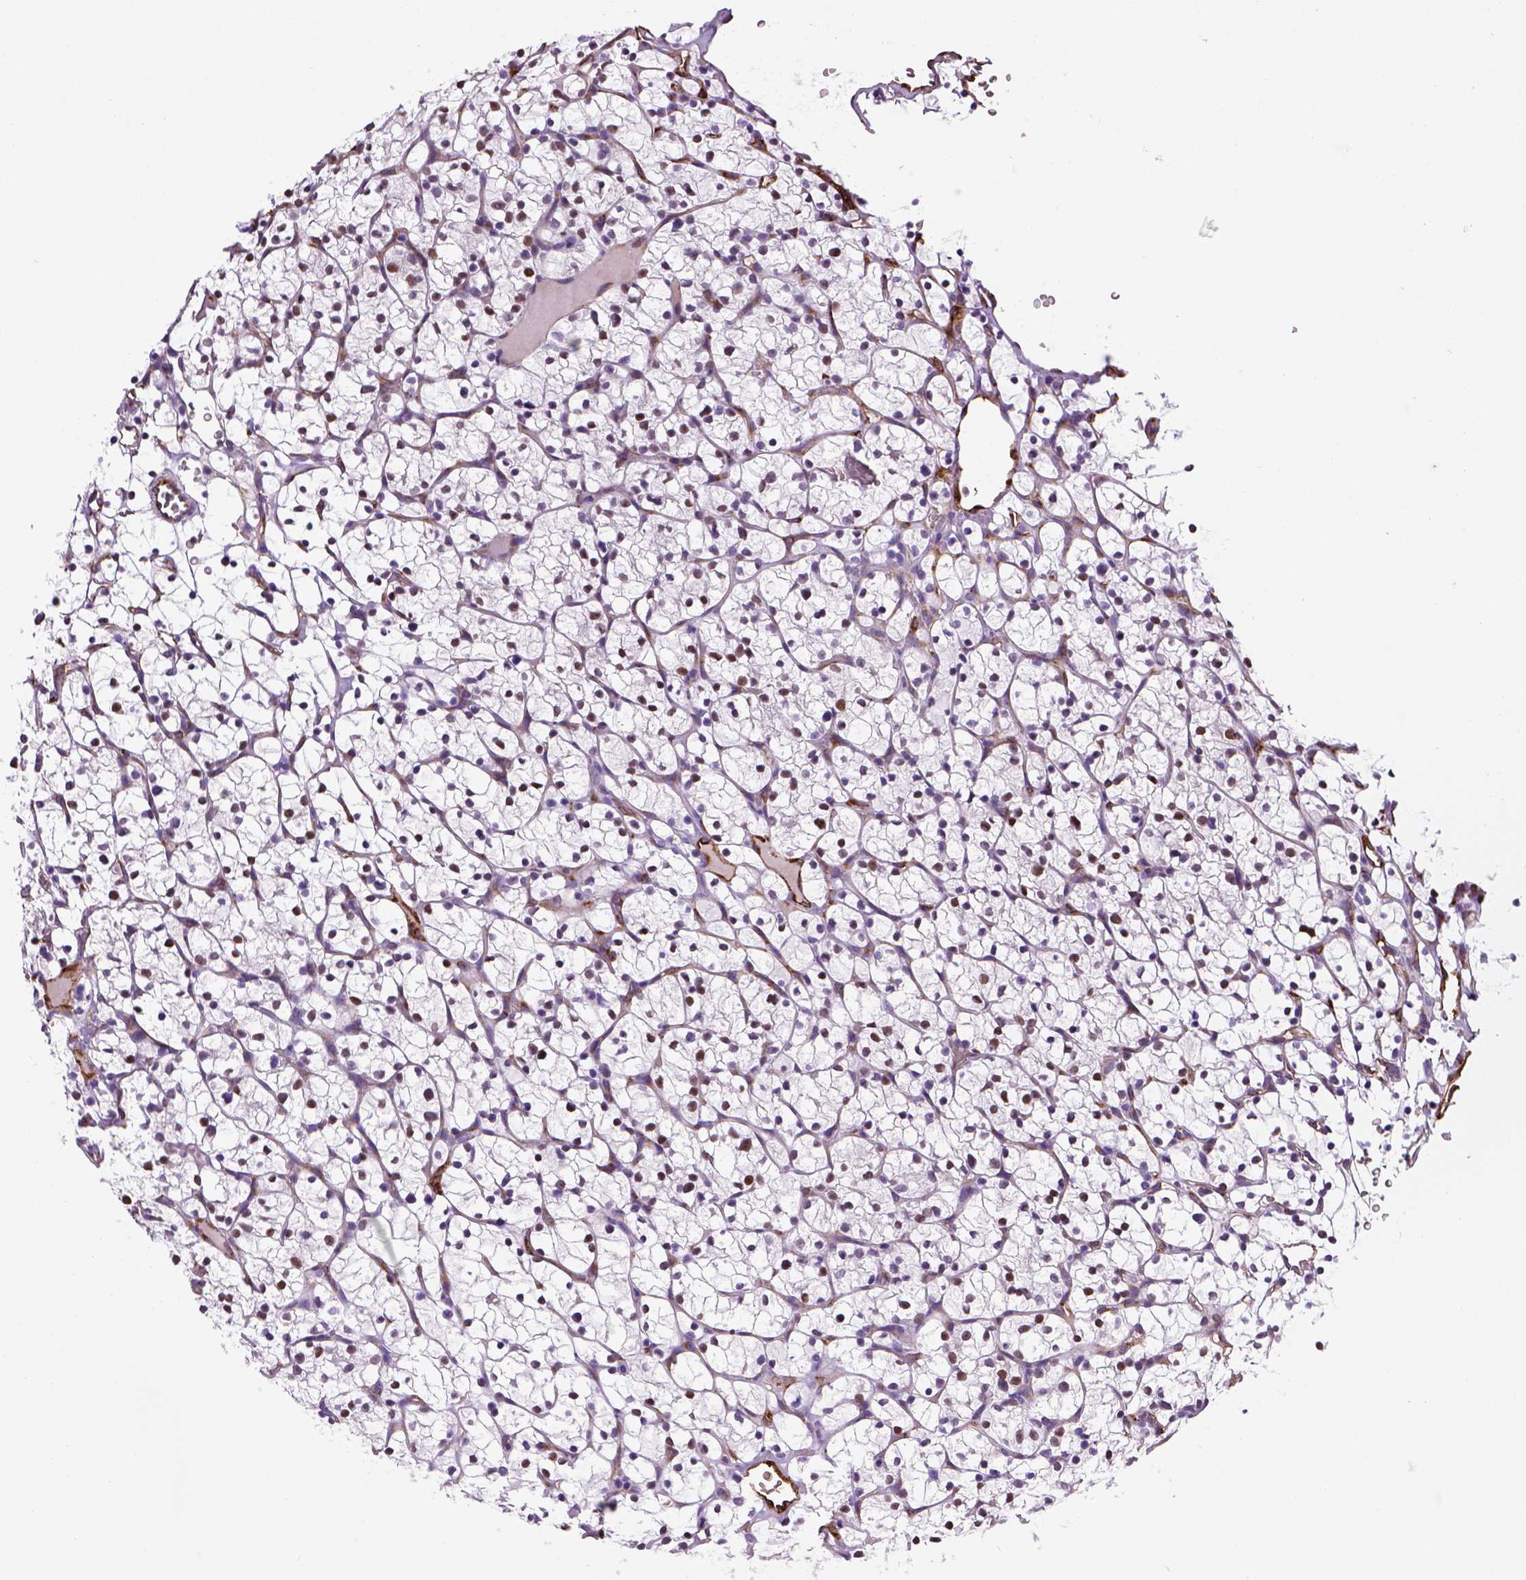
{"staining": {"intensity": "negative", "quantity": "none", "location": "none"}, "tissue": "renal cancer", "cell_type": "Tumor cells", "image_type": "cancer", "snomed": [{"axis": "morphology", "description": "Adenocarcinoma, NOS"}, {"axis": "topography", "description": "Kidney"}], "caption": "Immunohistochemistry photomicrograph of human renal cancer (adenocarcinoma) stained for a protein (brown), which displays no expression in tumor cells.", "gene": "VWF", "patient": {"sex": "female", "age": 64}}